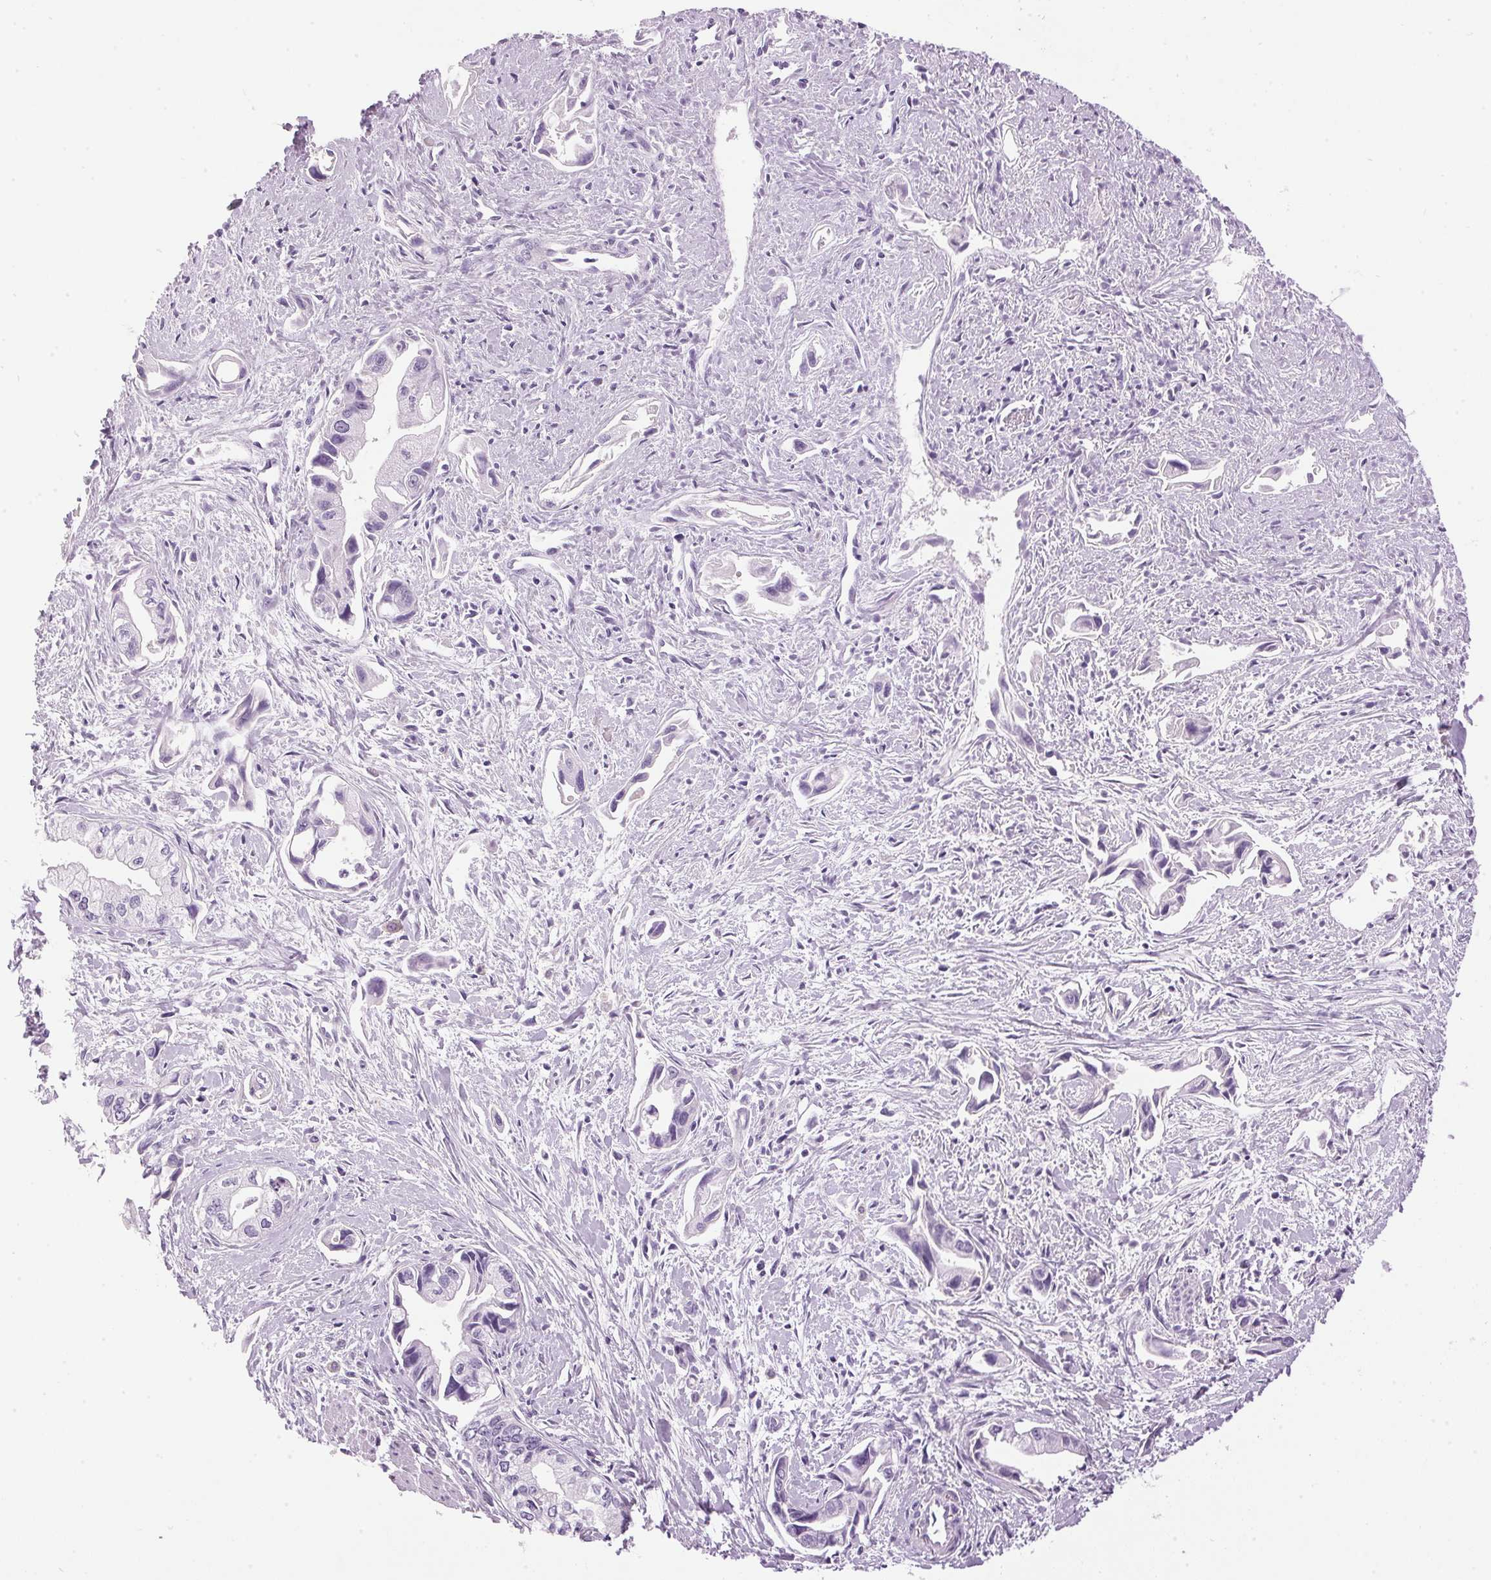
{"staining": {"intensity": "negative", "quantity": "none", "location": "none"}, "tissue": "pancreatic cancer", "cell_type": "Tumor cells", "image_type": "cancer", "snomed": [{"axis": "morphology", "description": "Adenocarcinoma, NOS"}, {"axis": "topography", "description": "Pancreas"}], "caption": "Histopathology image shows no protein staining in tumor cells of pancreatic cancer tissue.", "gene": "SP7", "patient": {"sex": "female", "age": 61}}